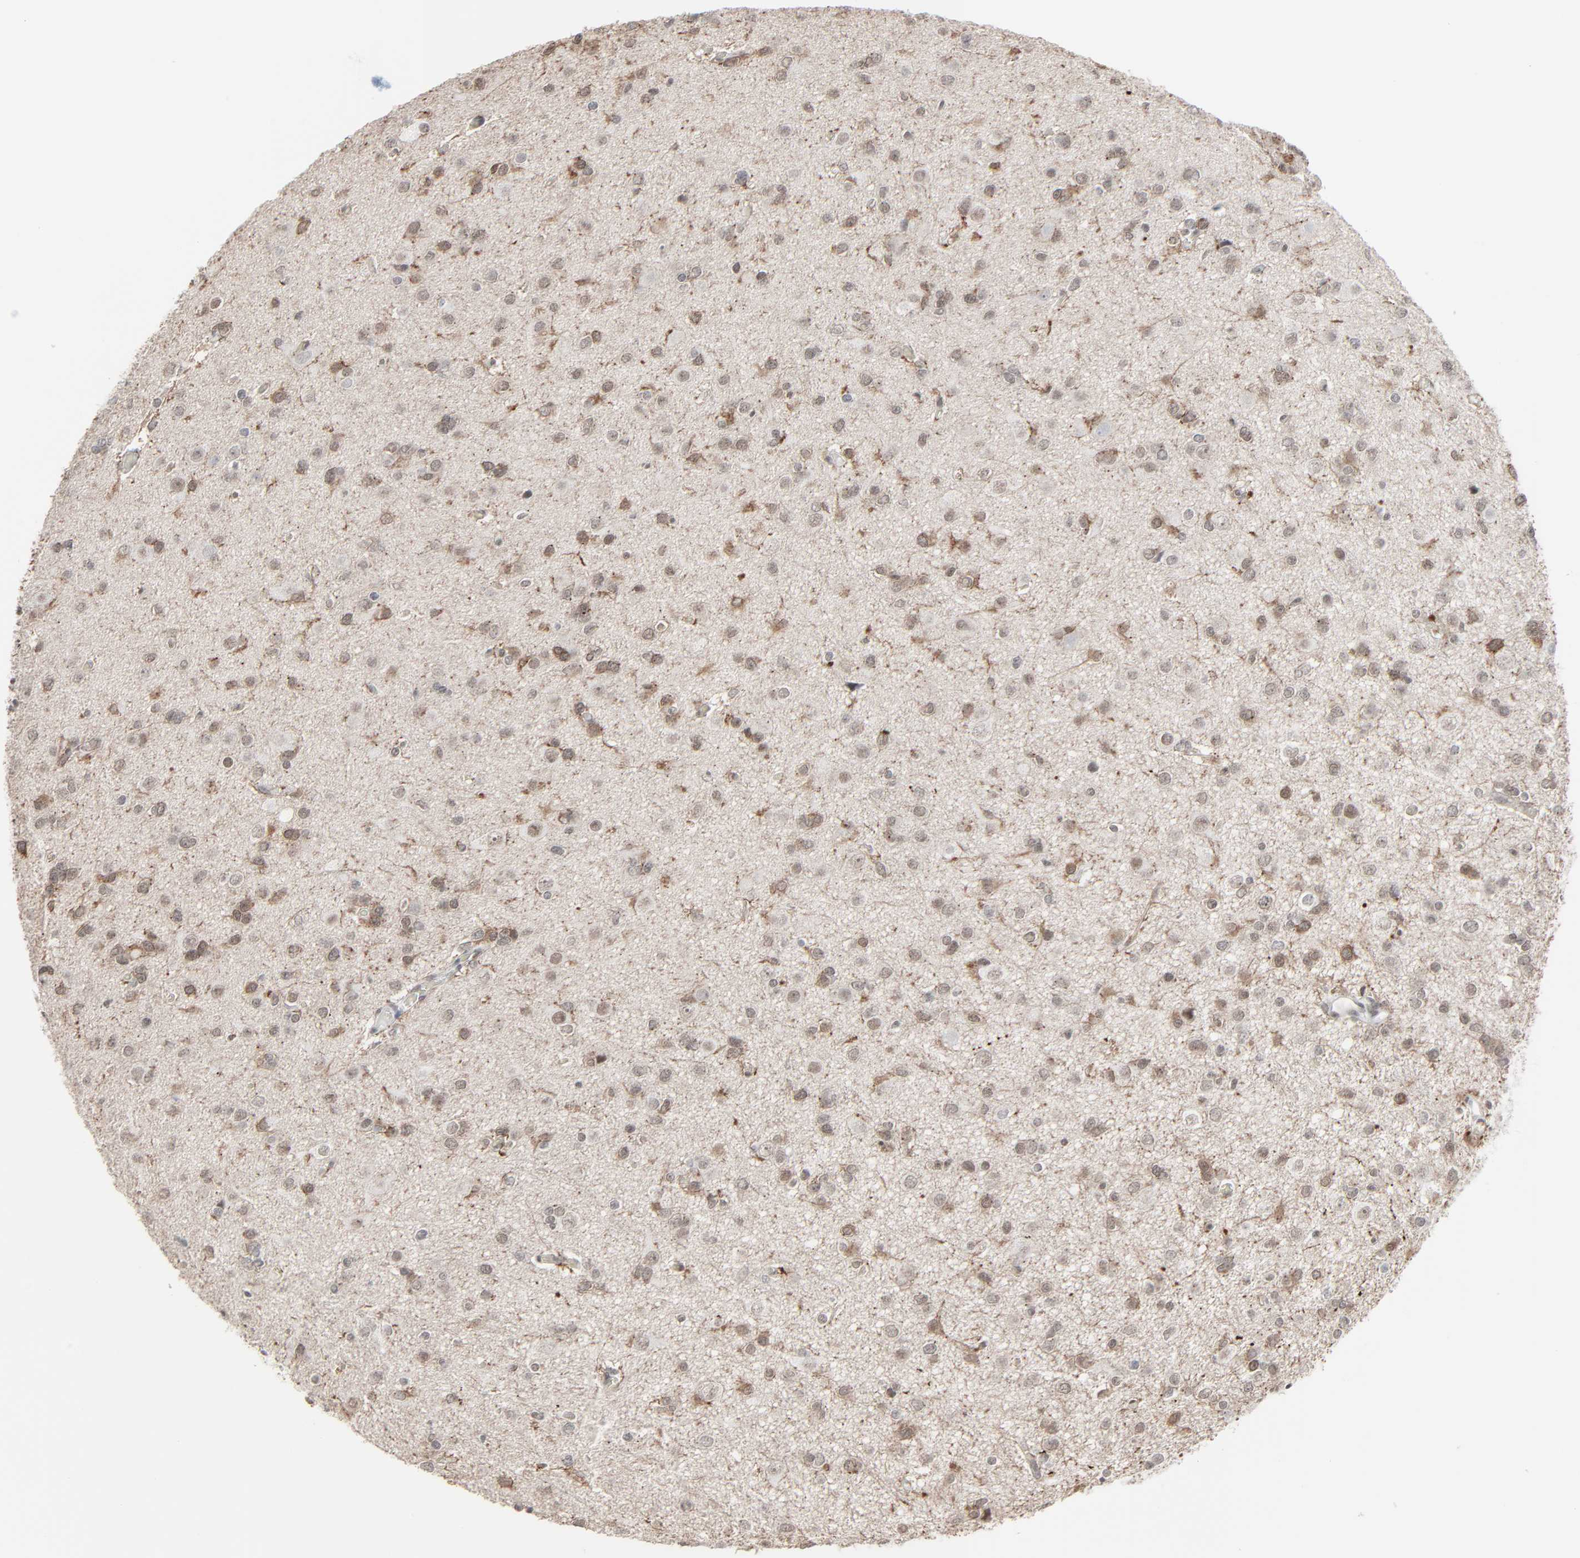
{"staining": {"intensity": "moderate", "quantity": ">75%", "location": "cytoplasmic/membranous,nuclear"}, "tissue": "glioma", "cell_type": "Tumor cells", "image_type": "cancer", "snomed": [{"axis": "morphology", "description": "Glioma, malignant, Low grade"}, {"axis": "topography", "description": "Brain"}], "caption": "Human malignant low-grade glioma stained with a brown dye reveals moderate cytoplasmic/membranous and nuclear positive staining in about >75% of tumor cells.", "gene": "FBXO28", "patient": {"sex": "male", "age": 42}}